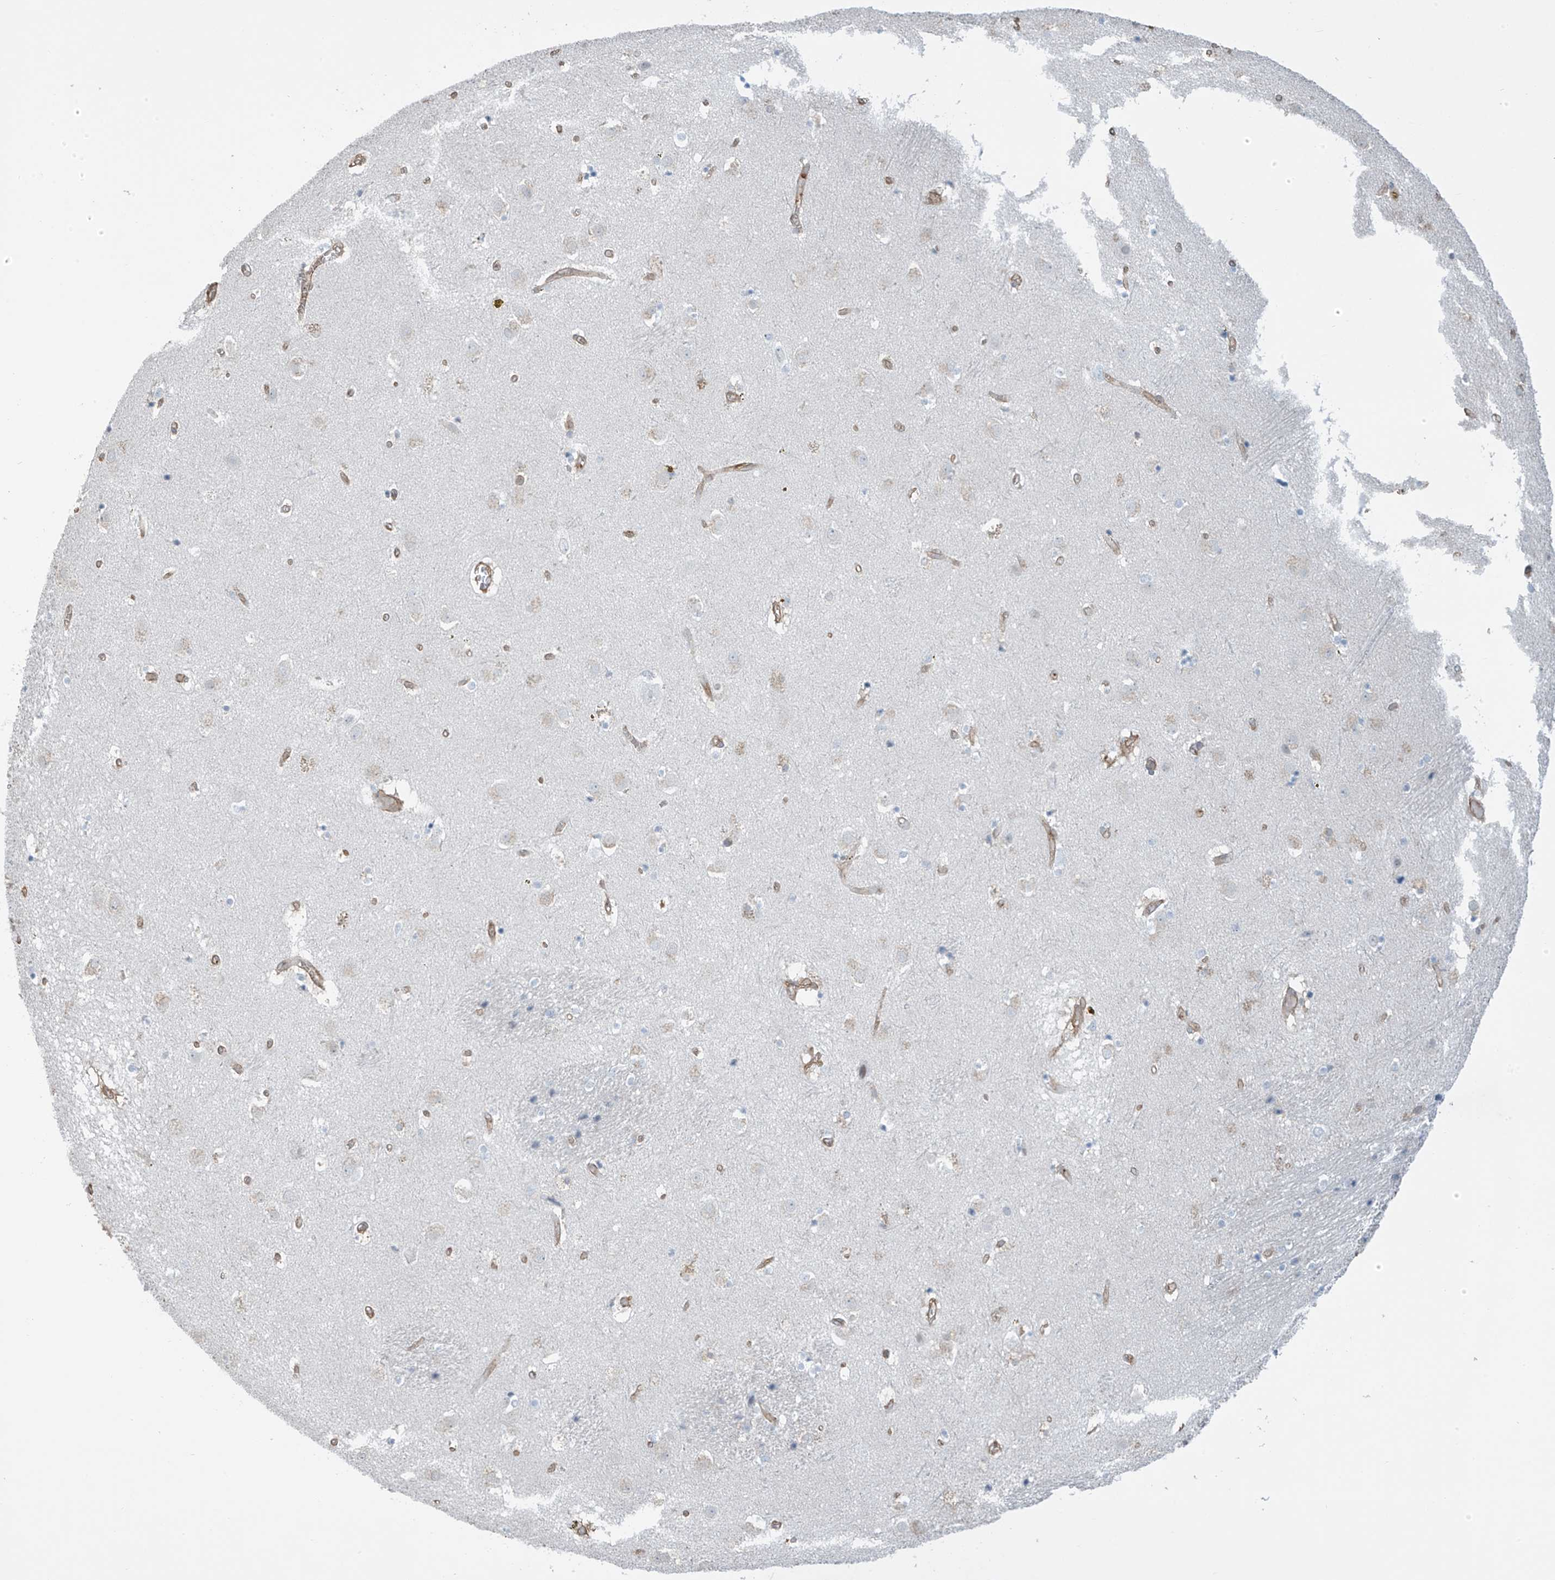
{"staining": {"intensity": "negative", "quantity": "none", "location": "none"}, "tissue": "caudate", "cell_type": "Glial cells", "image_type": "normal", "snomed": [{"axis": "morphology", "description": "Normal tissue, NOS"}, {"axis": "topography", "description": "Lateral ventricle wall"}], "caption": "High magnification brightfield microscopy of benign caudate stained with DAB (brown) and counterstained with hematoxylin (blue): glial cells show no significant positivity. (DAB (3,3'-diaminobenzidine) immunohistochemistry (IHC) visualized using brightfield microscopy, high magnification).", "gene": "ZNF846", "patient": {"sex": "male", "age": 70}}